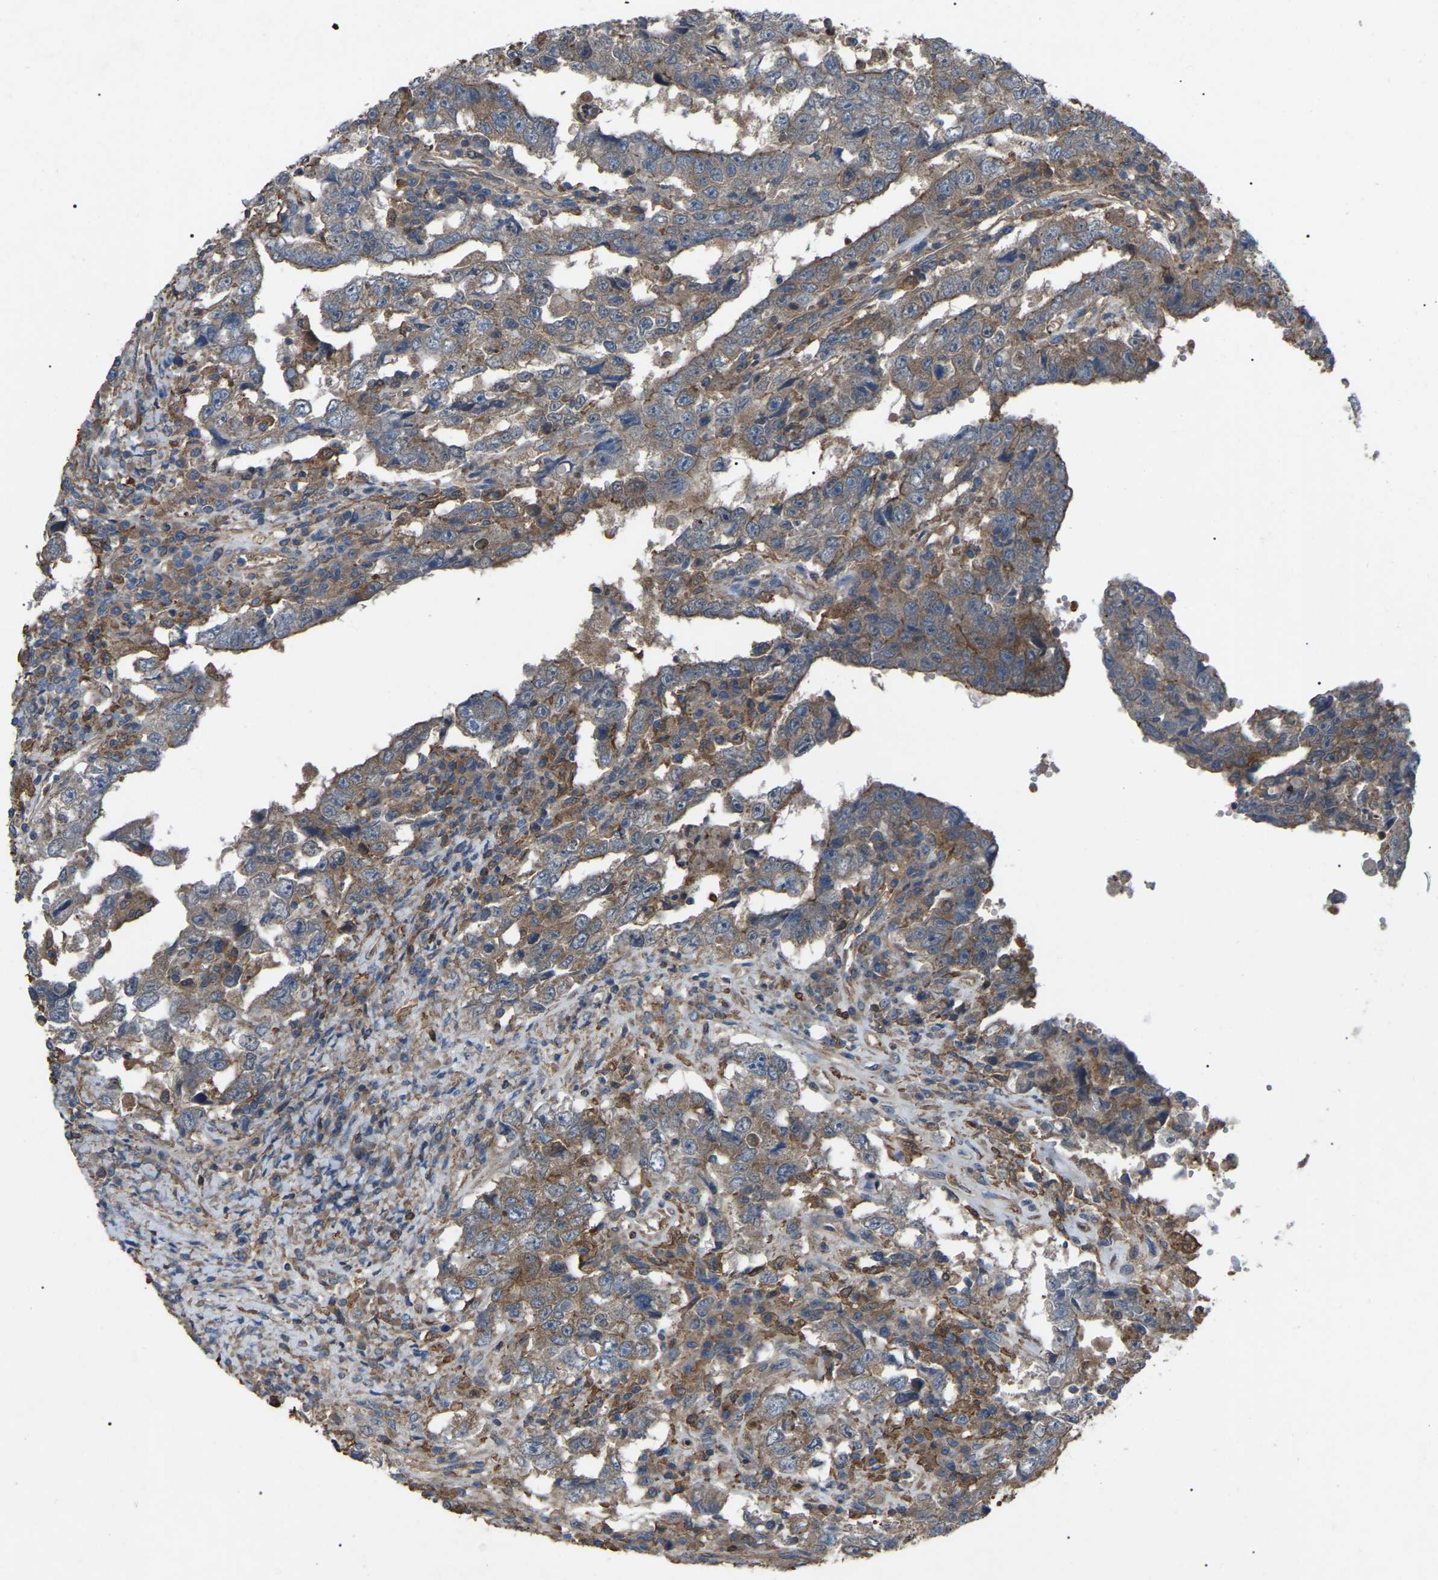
{"staining": {"intensity": "moderate", "quantity": ">75%", "location": "cytoplasmic/membranous"}, "tissue": "testis cancer", "cell_type": "Tumor cells", "image_type": "cancer", "snomed": [{"axis": "morphology", "description": "Carcinoma, Embryonal, NOS"}, {"axis": "topography", "description": "Testis"}], "caption": "Testis cancer stained for a protein reveals moderate cytoplasmic/membranous positivity in tumor cells. Immunohistochemistry stains the protein of interest in brown and the nuclei are stained blue.", "gene": "AIMP1", "patient": {"sex": "male", "age": 26}}